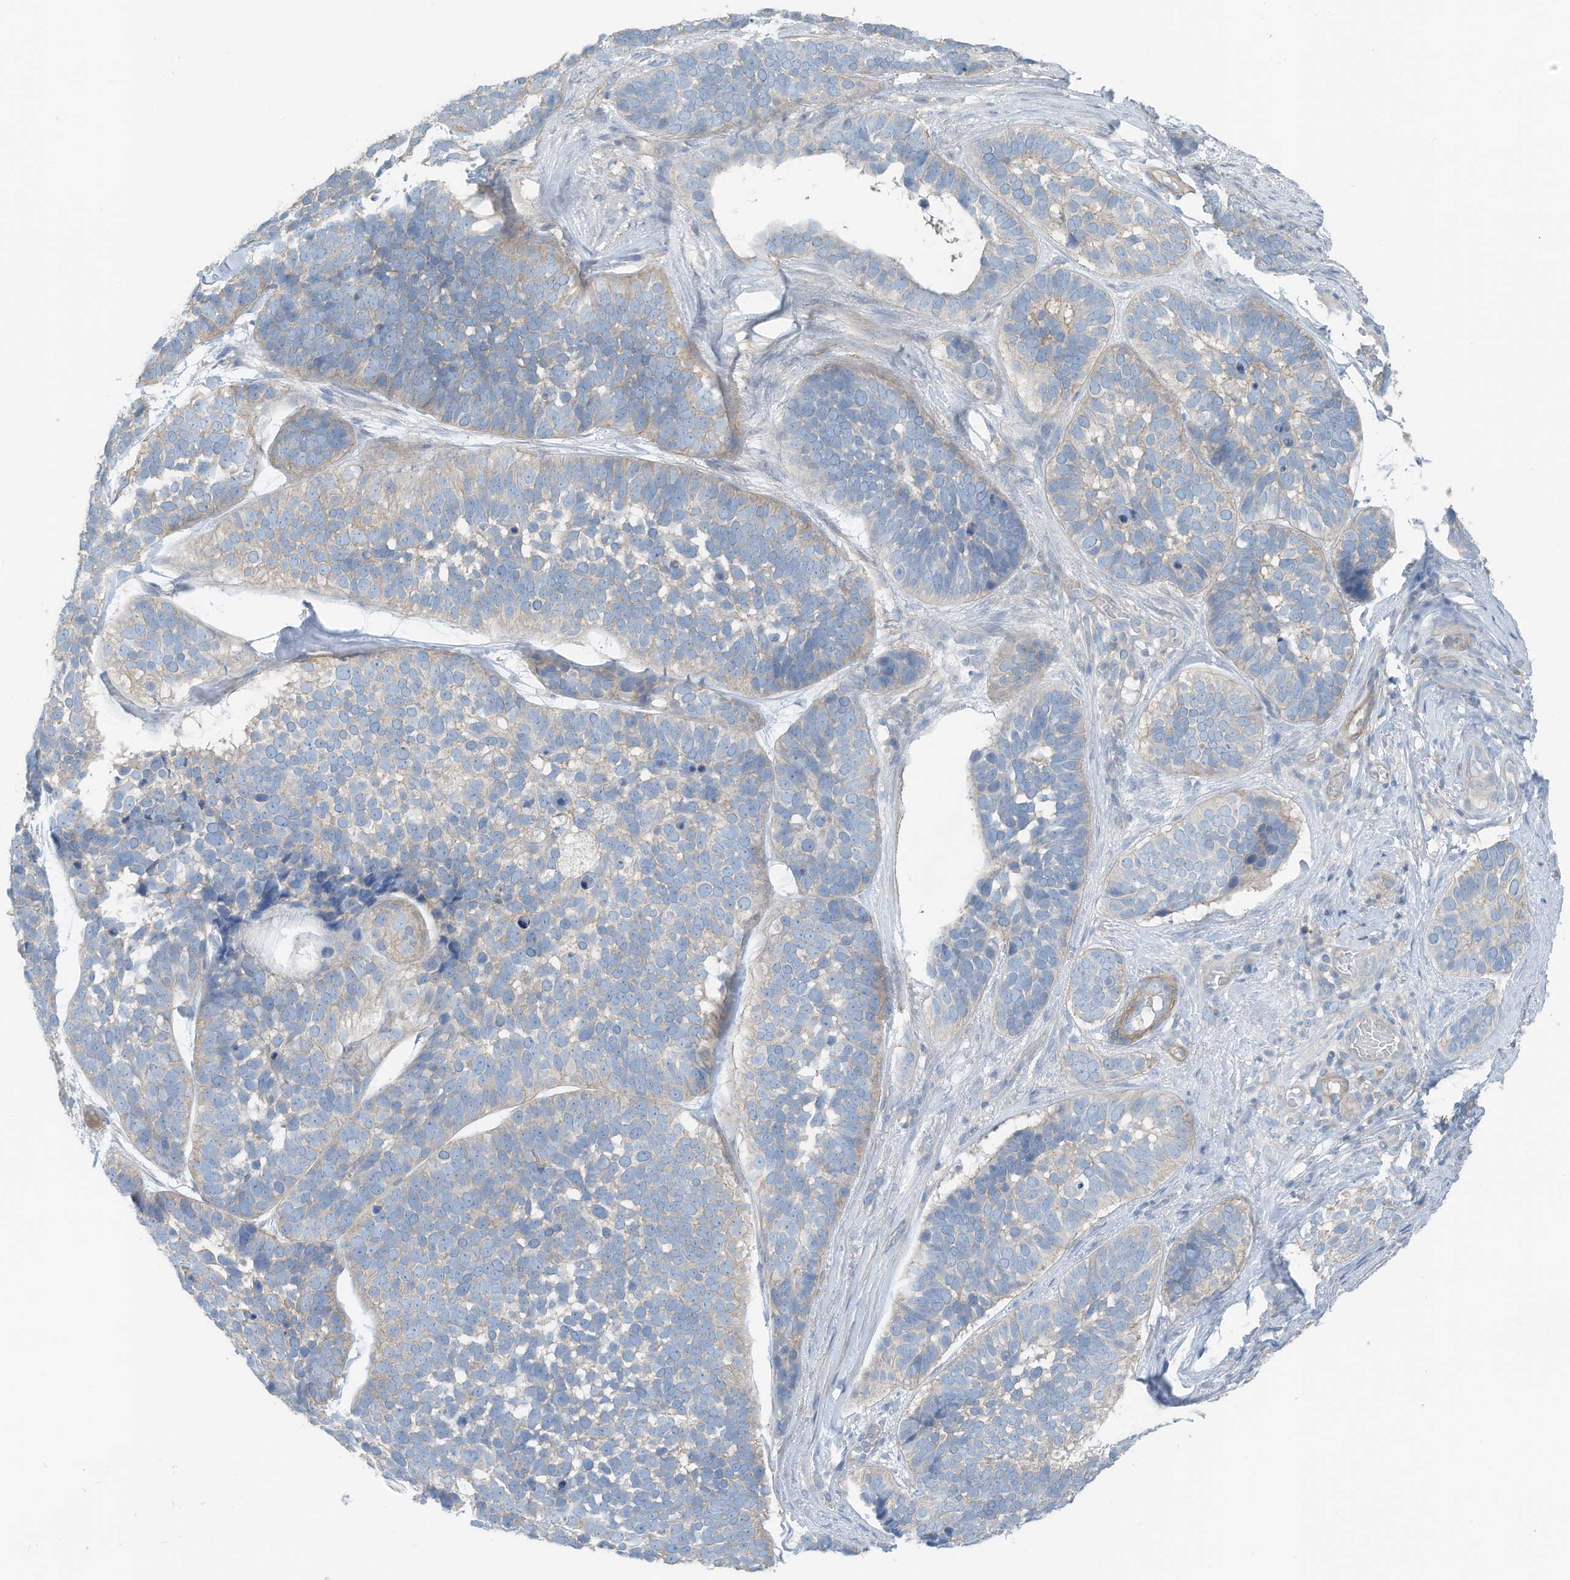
{"staining": {"intensity": "weak", "quantity": "<25%", "location": "cytoplasmic/membranous"}, "tissue": "skin cancer", "cell_type": "Tumor cells", "image_type": "cancer", "snomed": [{"axis": "morphology", "description": "Basal cell carcinoma"}, {"axis": "topography", "description": "Skin"}], "caption": "The photomicrograph exhibits no significant staining in tumor cells of basal cell carcinoma (skin).", "gene": "ZNF846", "patient": {"sex": "male", "age": 62}}